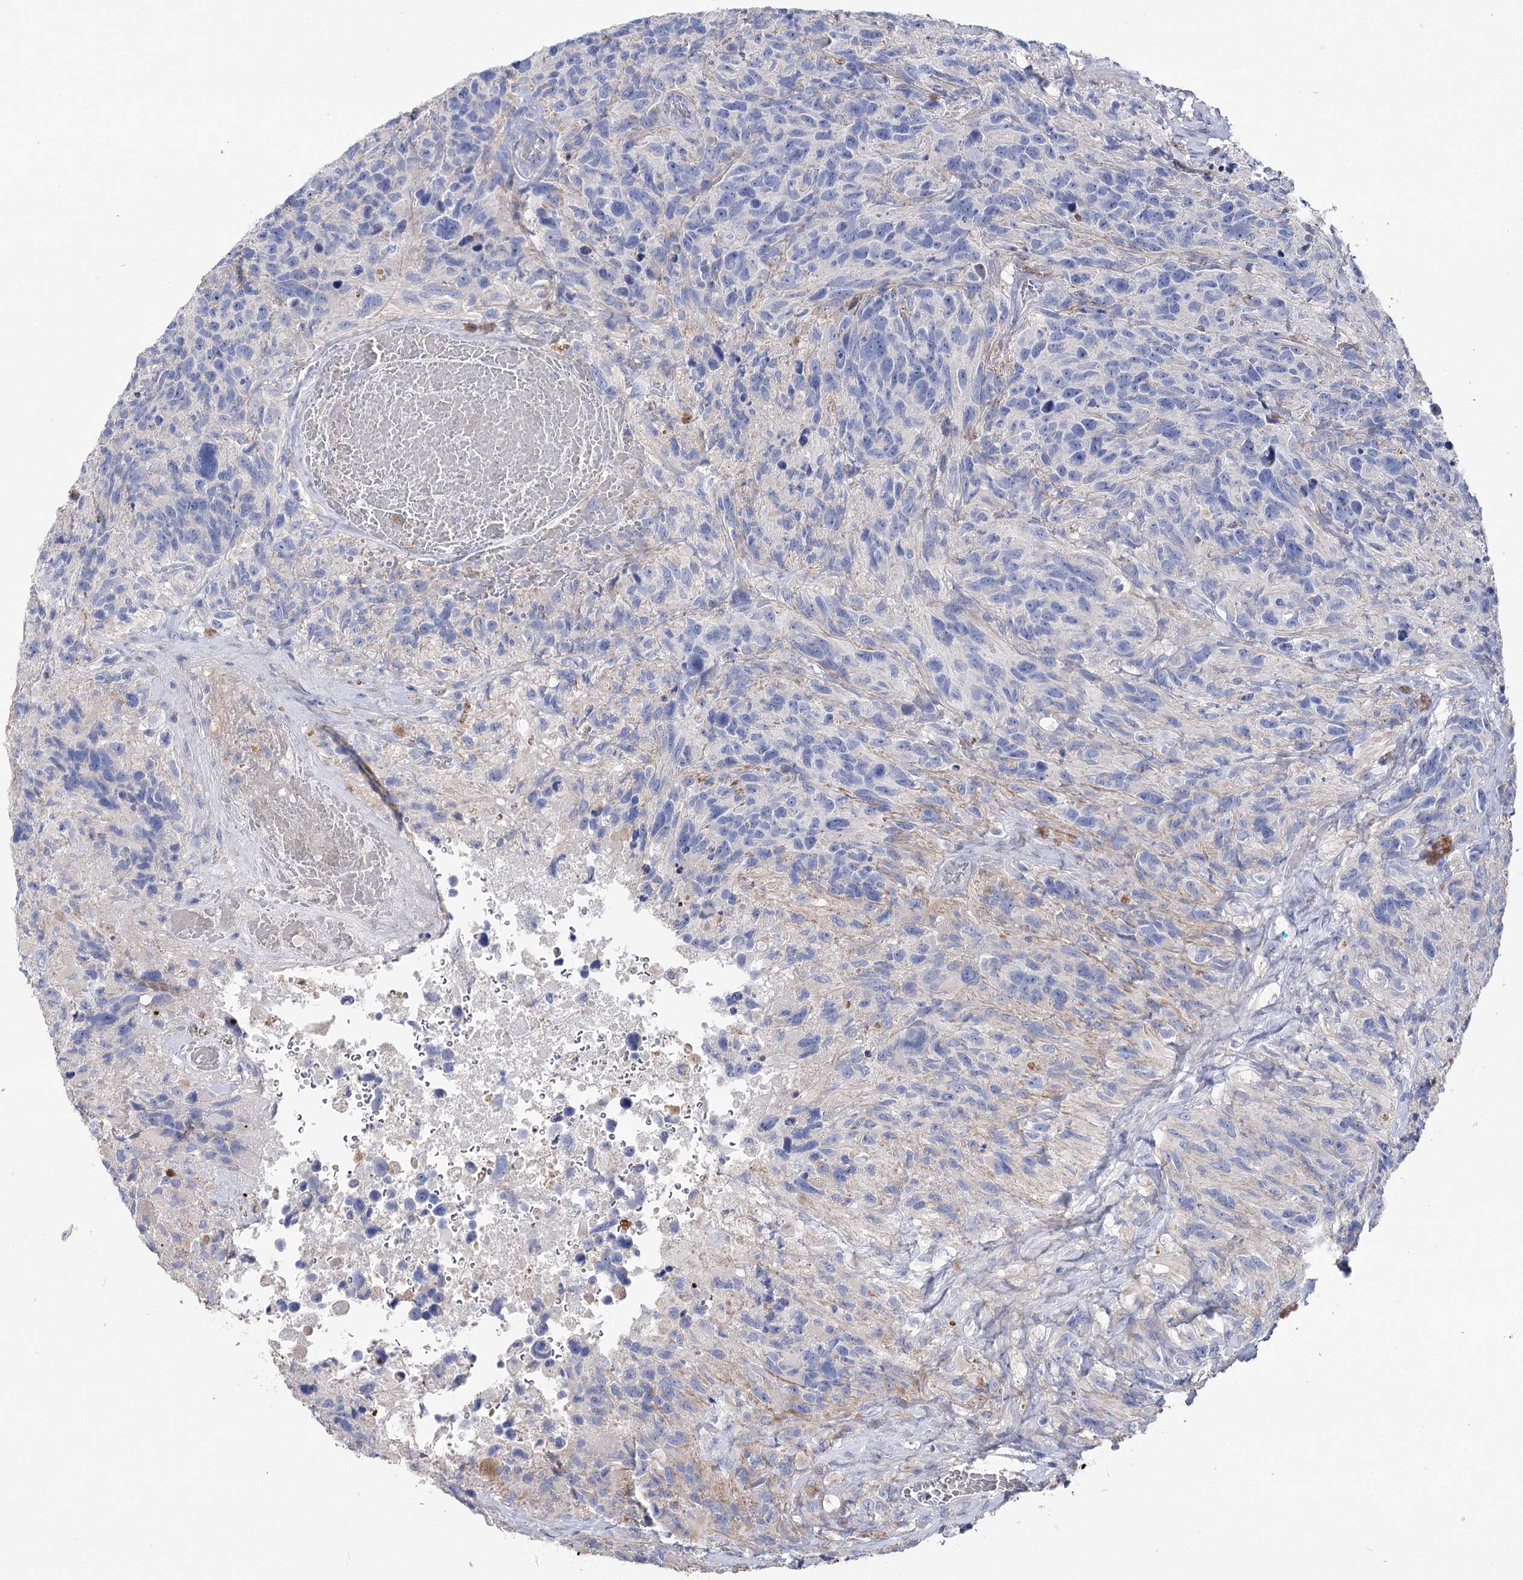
{"staining": {"intensity": "negative", "quantity": "none", "location": "none"}, "tissue": "glioma", "cell_type": "Tumor cells", "image_type": "cancer", "snomed": [{"axis": "morphology", "description": "Glioma, malignant, High grade"}, {"axis": "topography", "description": "Brain"}], "caption": "IHC photomicrograph of human malignant glioma (high-grade) stained for a protein (brown), which shows no expression in tumor cells. (Stains: DAB (3,3'-diaminobenzidine) IHC with hematoxylin counter stain, Microscopy: brightfield microscopy at high magnification).", "gene": "NRAP", "patient": {"sex": "male", "age": 69}}